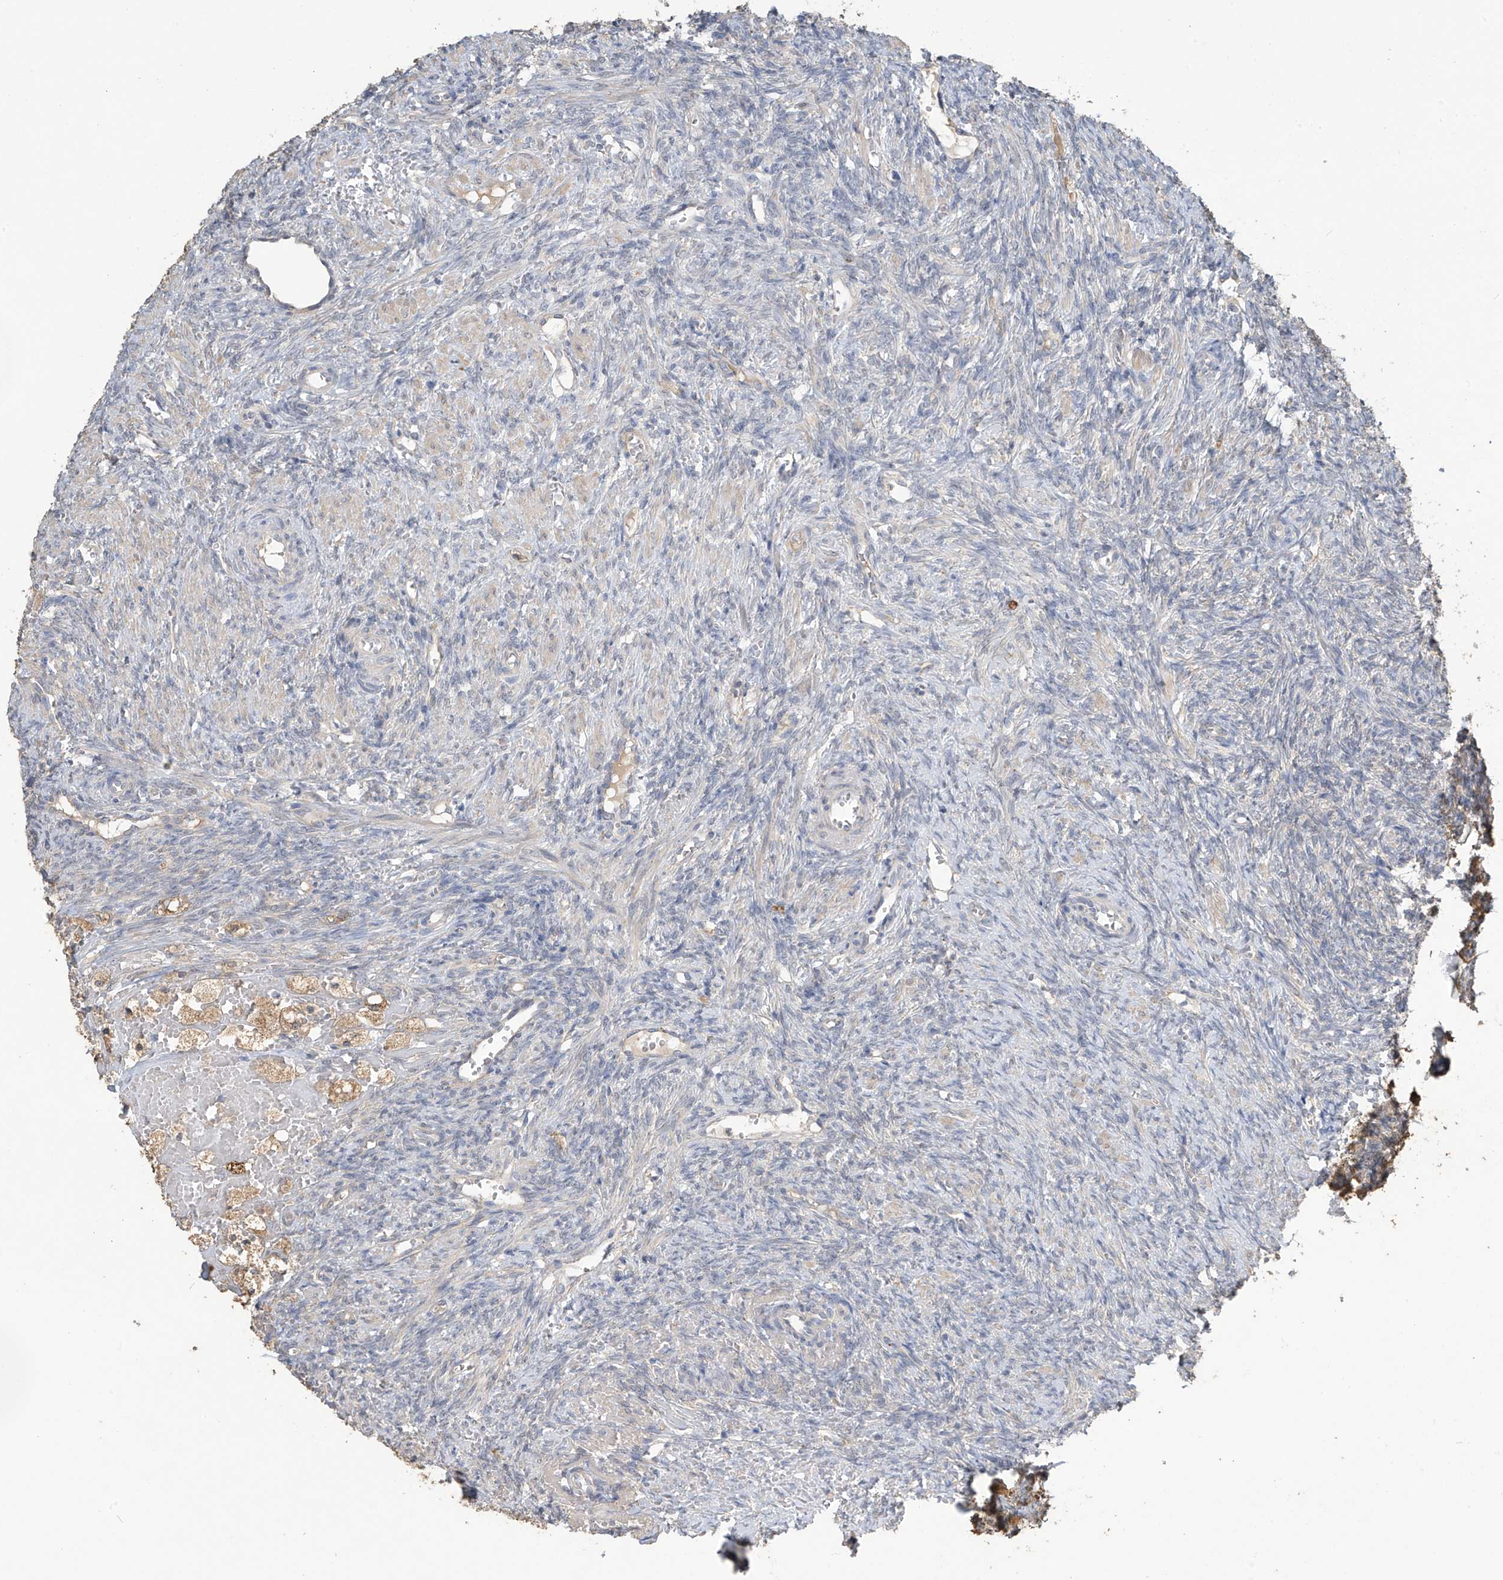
{"staining": {"intensity": "negative", "quantity": "none", "location": "none"}, "tissue": "ovary", "cell_type": "Ovarian stroma cells", "image_type": "normal", "snomed": [{"axis": "morphology", "description": "Normal tissue, NOS"}, {"axis": "topography", "description": "Ovary"}], "caption": "A histopathology image of human ovary is negative for staining in ovarian stroma cells. (DAB (3,3'-diaminobenzidine) IHC, high magnification).", "gene": "SLFN14", "patient": {"sex": "female", "age": 41}}